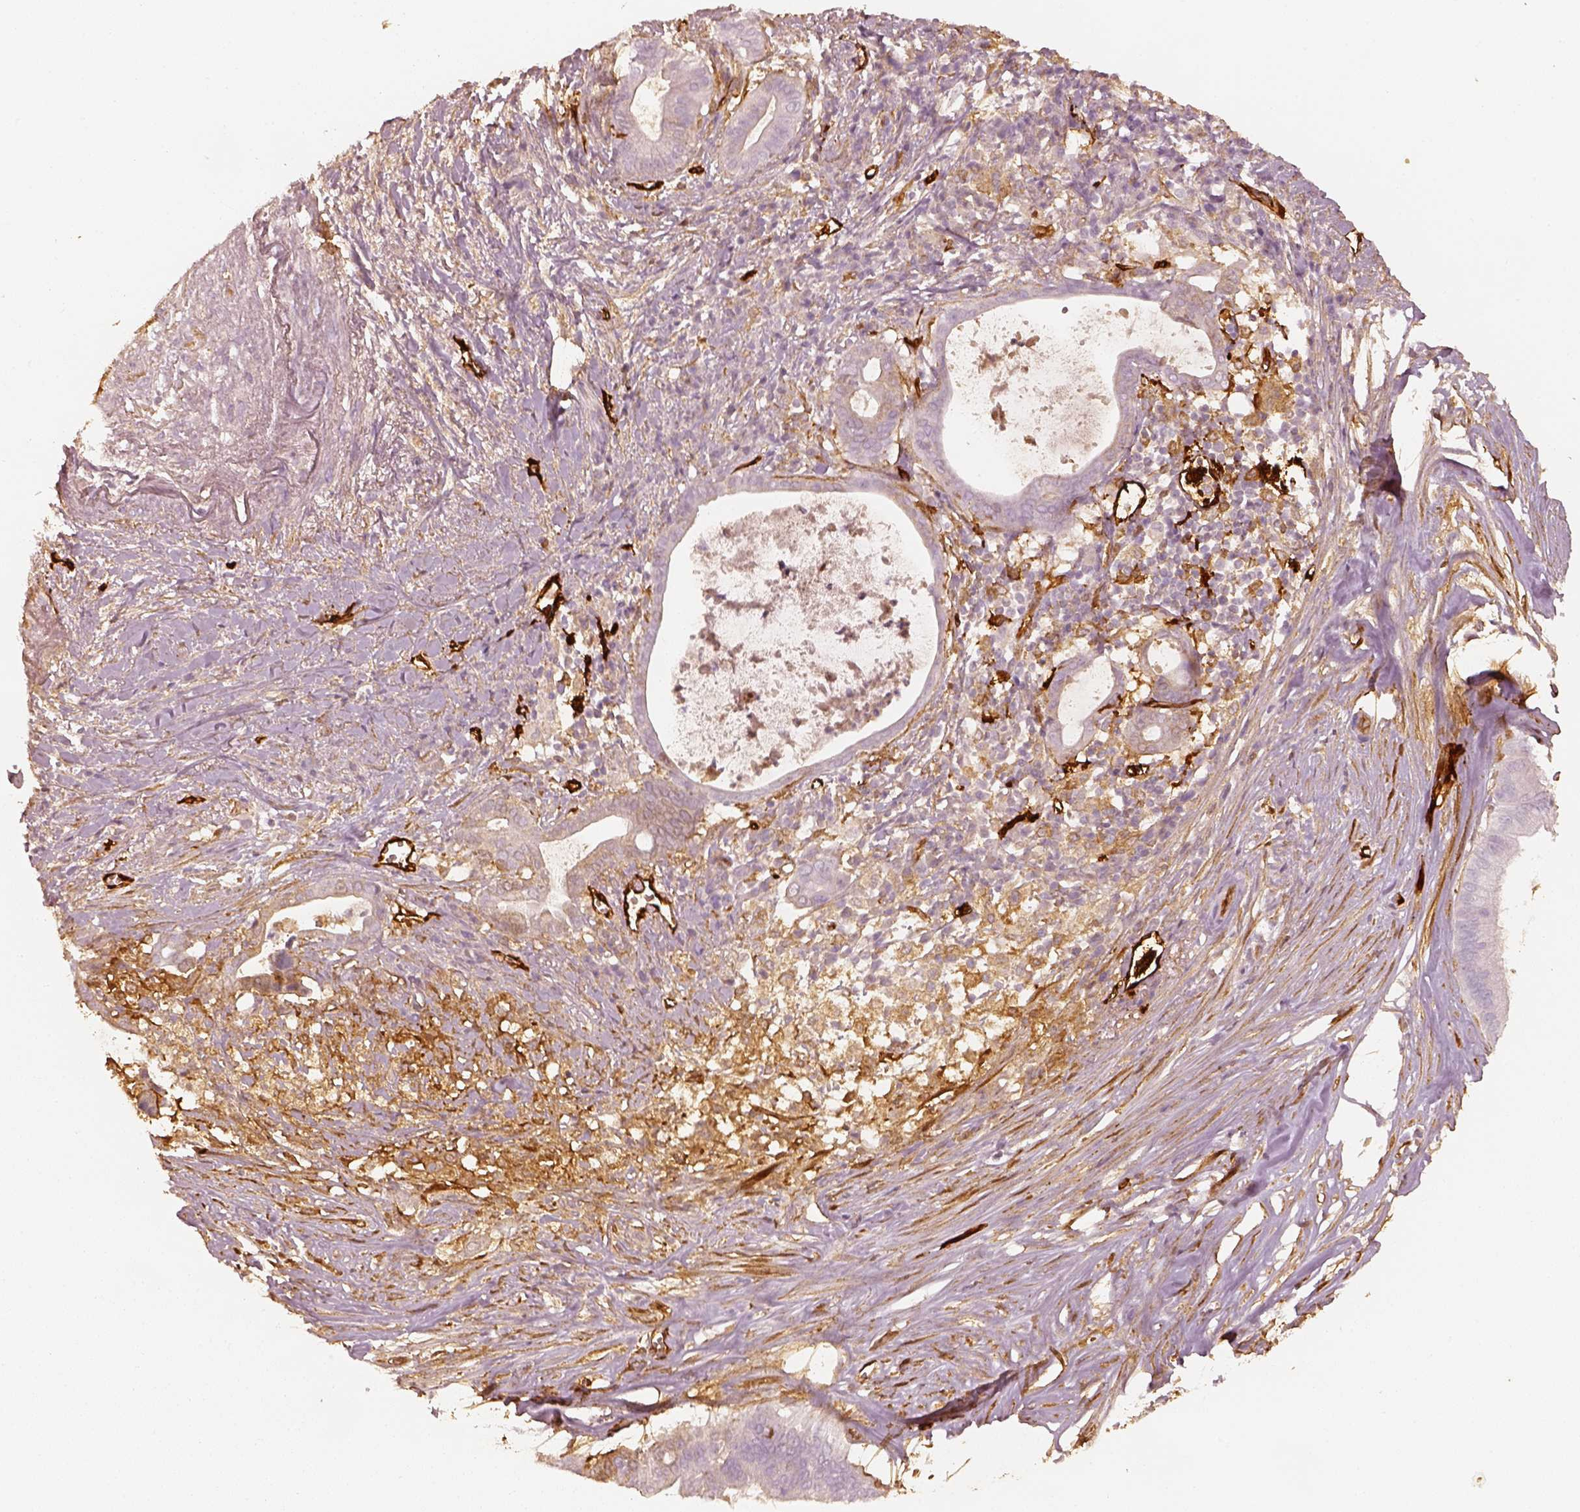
{"staining": {"intensity": "negative", "quantity": "none", "location": "none"}, "tissue": "pancreatic cancer", "cell_type": "Tumor cells", "image_type": "cancer", "snomed": [{"axis": "morphology", "description": "Adenocarcinoma, NOS"}, {"axis": "topography", "description": "Pancreas"}], "caption": "An immunohistochemistry micrograph of pancreatic adenocarcinoma is shown. There is no staining in tumor cells of pancreatic adenocarcinoma. (DAB (3,3'-diaminobenzidine) immunohistochemistry (IHC) with hematoxylin counter stain).", "gene": "FSCN1", "patient": {"sex": "male", "age": 61}}